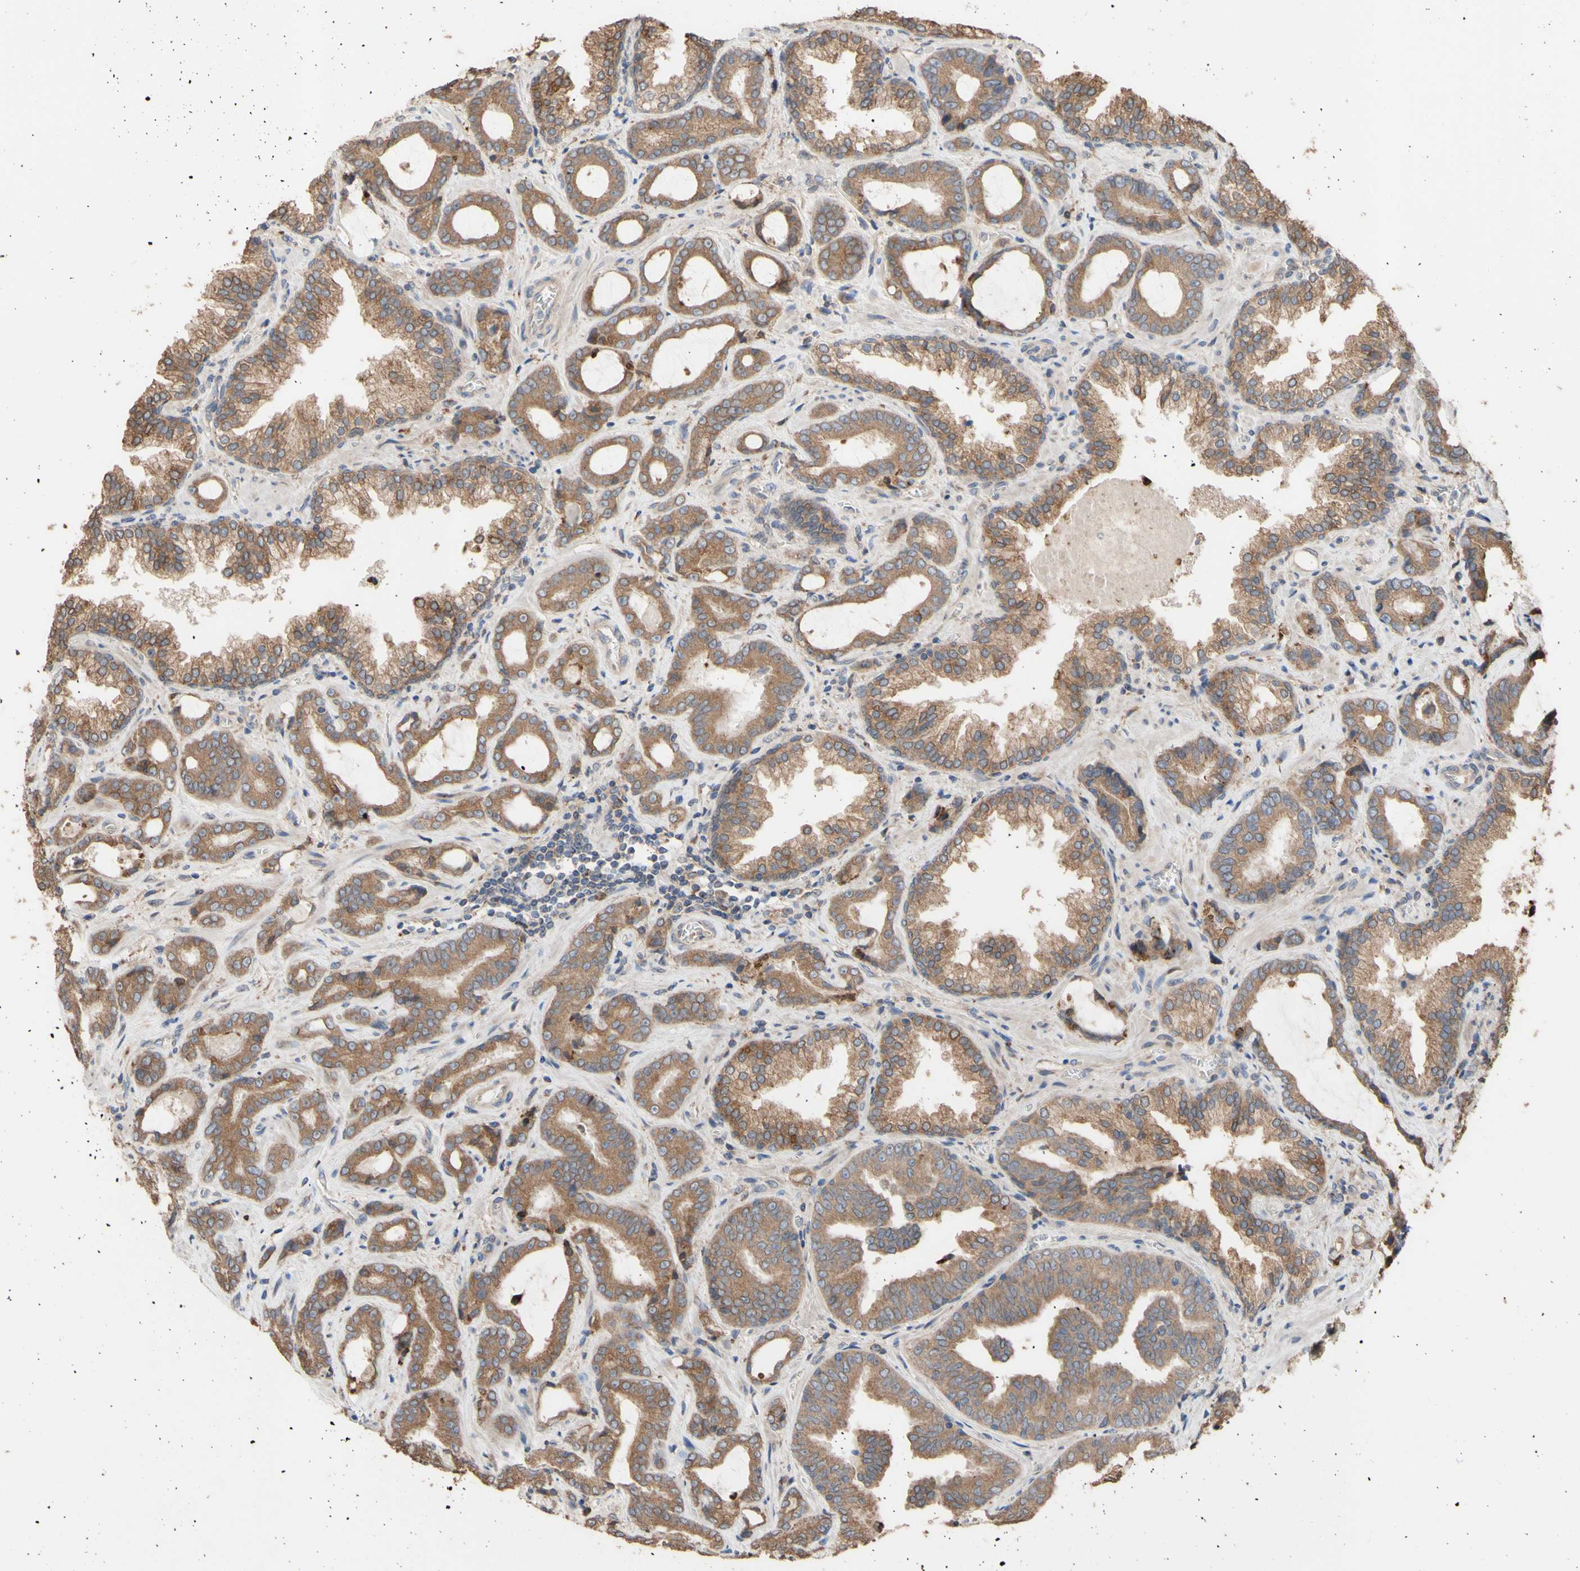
{"staining": {"intensity": "moderate", "quantity": ">75%", "location": "cytoplasmic/membranous"}, "tissue": "prostate cancer", "cell_type": "Tumor cells", "image_type": "cancer", "snomed": [{"axis": "morphology", "description": "Adenocarcinoma, Low grade"}, {"axis": "topography", "description": "Prostate"}], "caption": "Immunohistochemistry (IHC) (DAB) staining of human prostate cancer shows moderate cytoplasmic/membranous protein staining in approximately >75% of tumor cells. The staining was performed using DAB, with brown indicating positive protein expression. Nuclei are stained blue with hematoxylin.", "gene": "NECTIN3", "patient": {"sex": "male", "age": 60}}